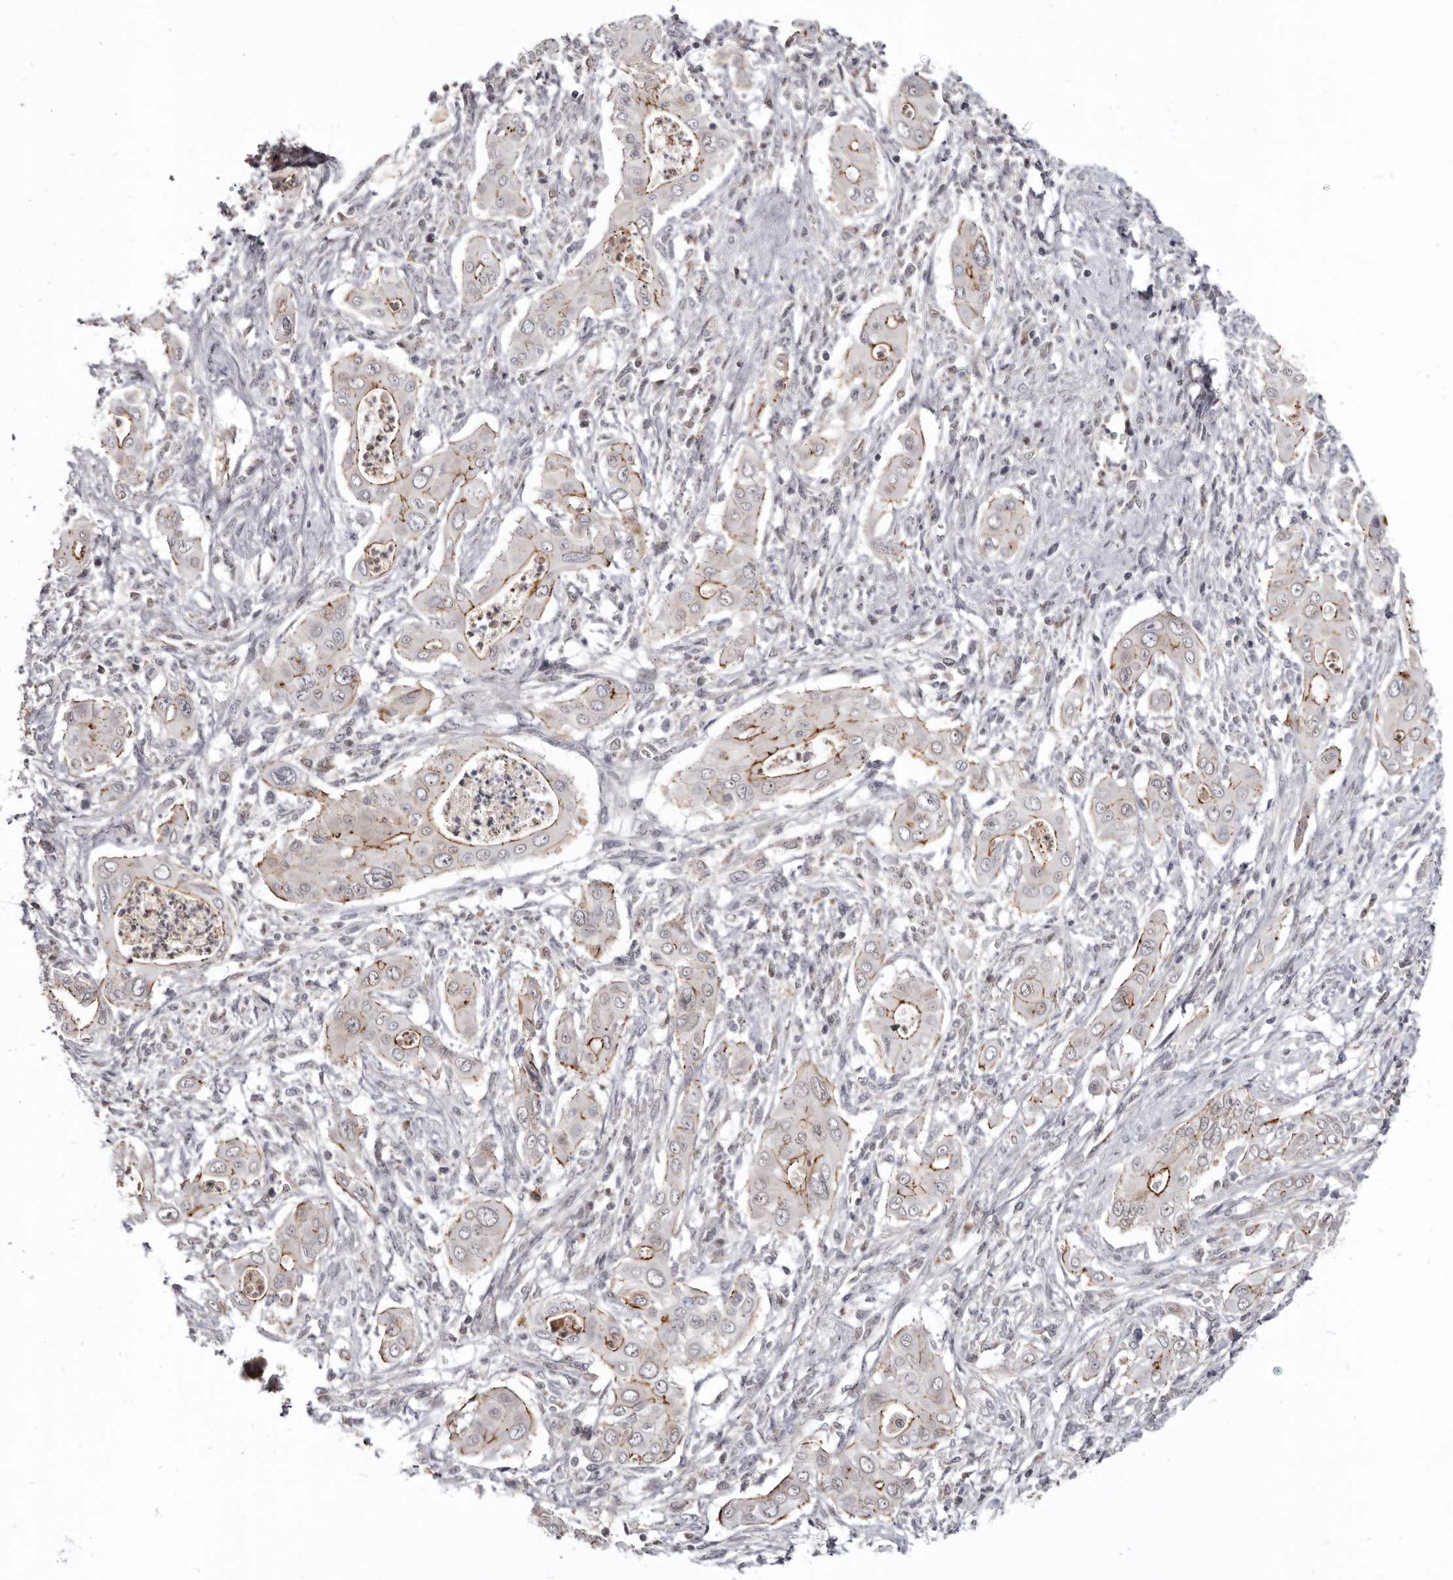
{"staining": {"intensity": "moderate", "quantity": "25%-75%", "location": "cytoplasmic/membranous"}, "tissue": "pancreatic cancer", "cell_type": "Tumor cells", "image_type": "cancer", "snomed": [{"axis": "morphology", "description": "Adenocarcinoma, NOS"}, {"axis": "topography", "description": "Pancreas"}], "caption": "This is a micrograph of immunohistochemistry (IHC) staining of pancreatic cancer (adenocarcinoma), which shows moderate staining in the cytoplasmic/membranous of tumor cells.", "gene": "CGN", "patient": {"sex": "male", "age": 58}}